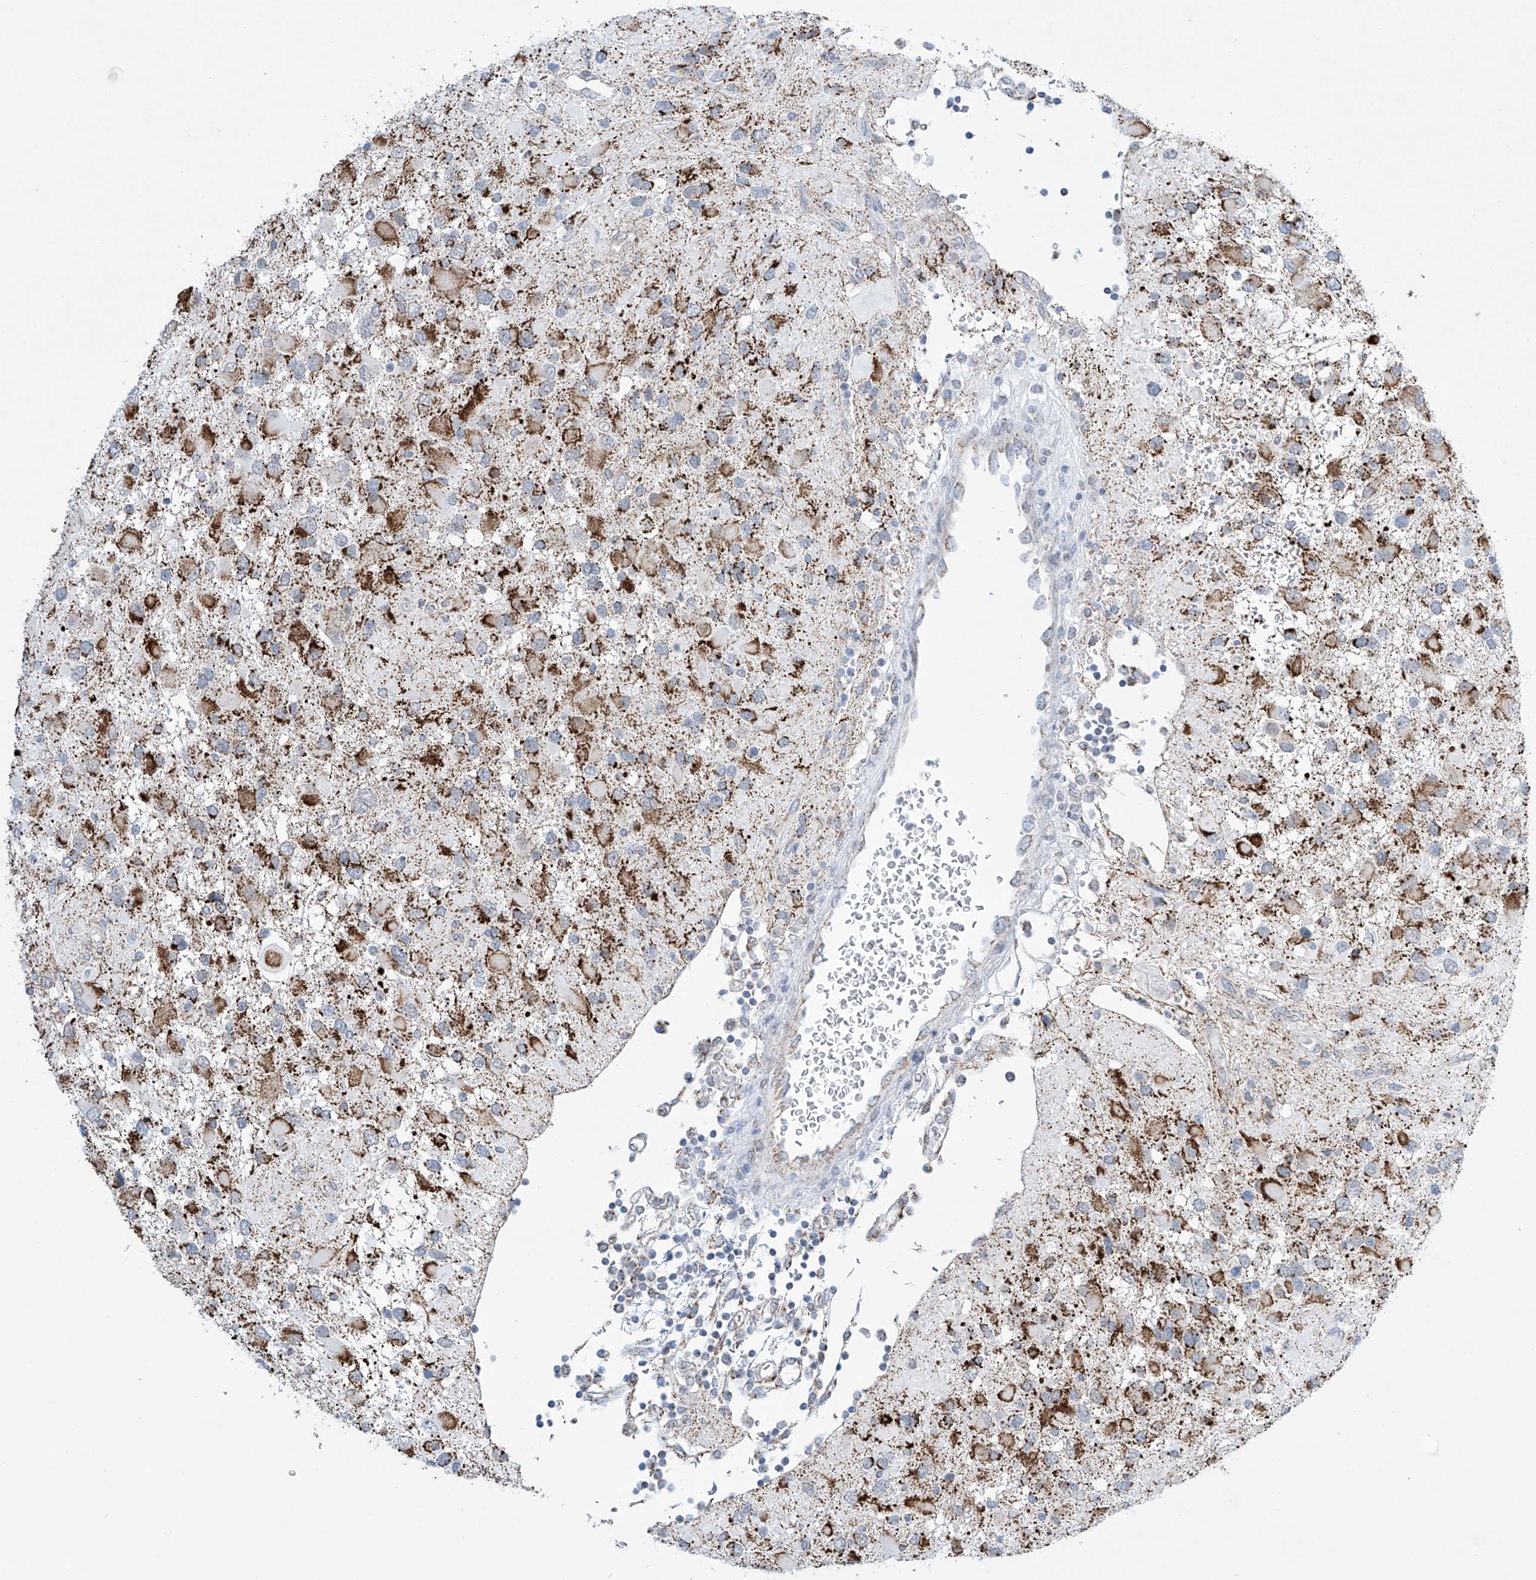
{"staining": {"intensity": "strong", "quantity": "<25%", "location": "cytoplasmic/membranous"}, "tissue": "glioma", "cell_type": "Tumor cells", "image_type": "cancer", "snomed": [{"axis": "morphology", "description": "Glioma, malignant, High grade"}, {"axis": "topography", "description": "Brain"}], "caption": "Tumor cells reveal medium levels of strong cytoplasmic/membranous expression in about <25% of cells in human glioma.", "gene": "ALDH6A1", "patient": {"sex": "male", "age": 53}}